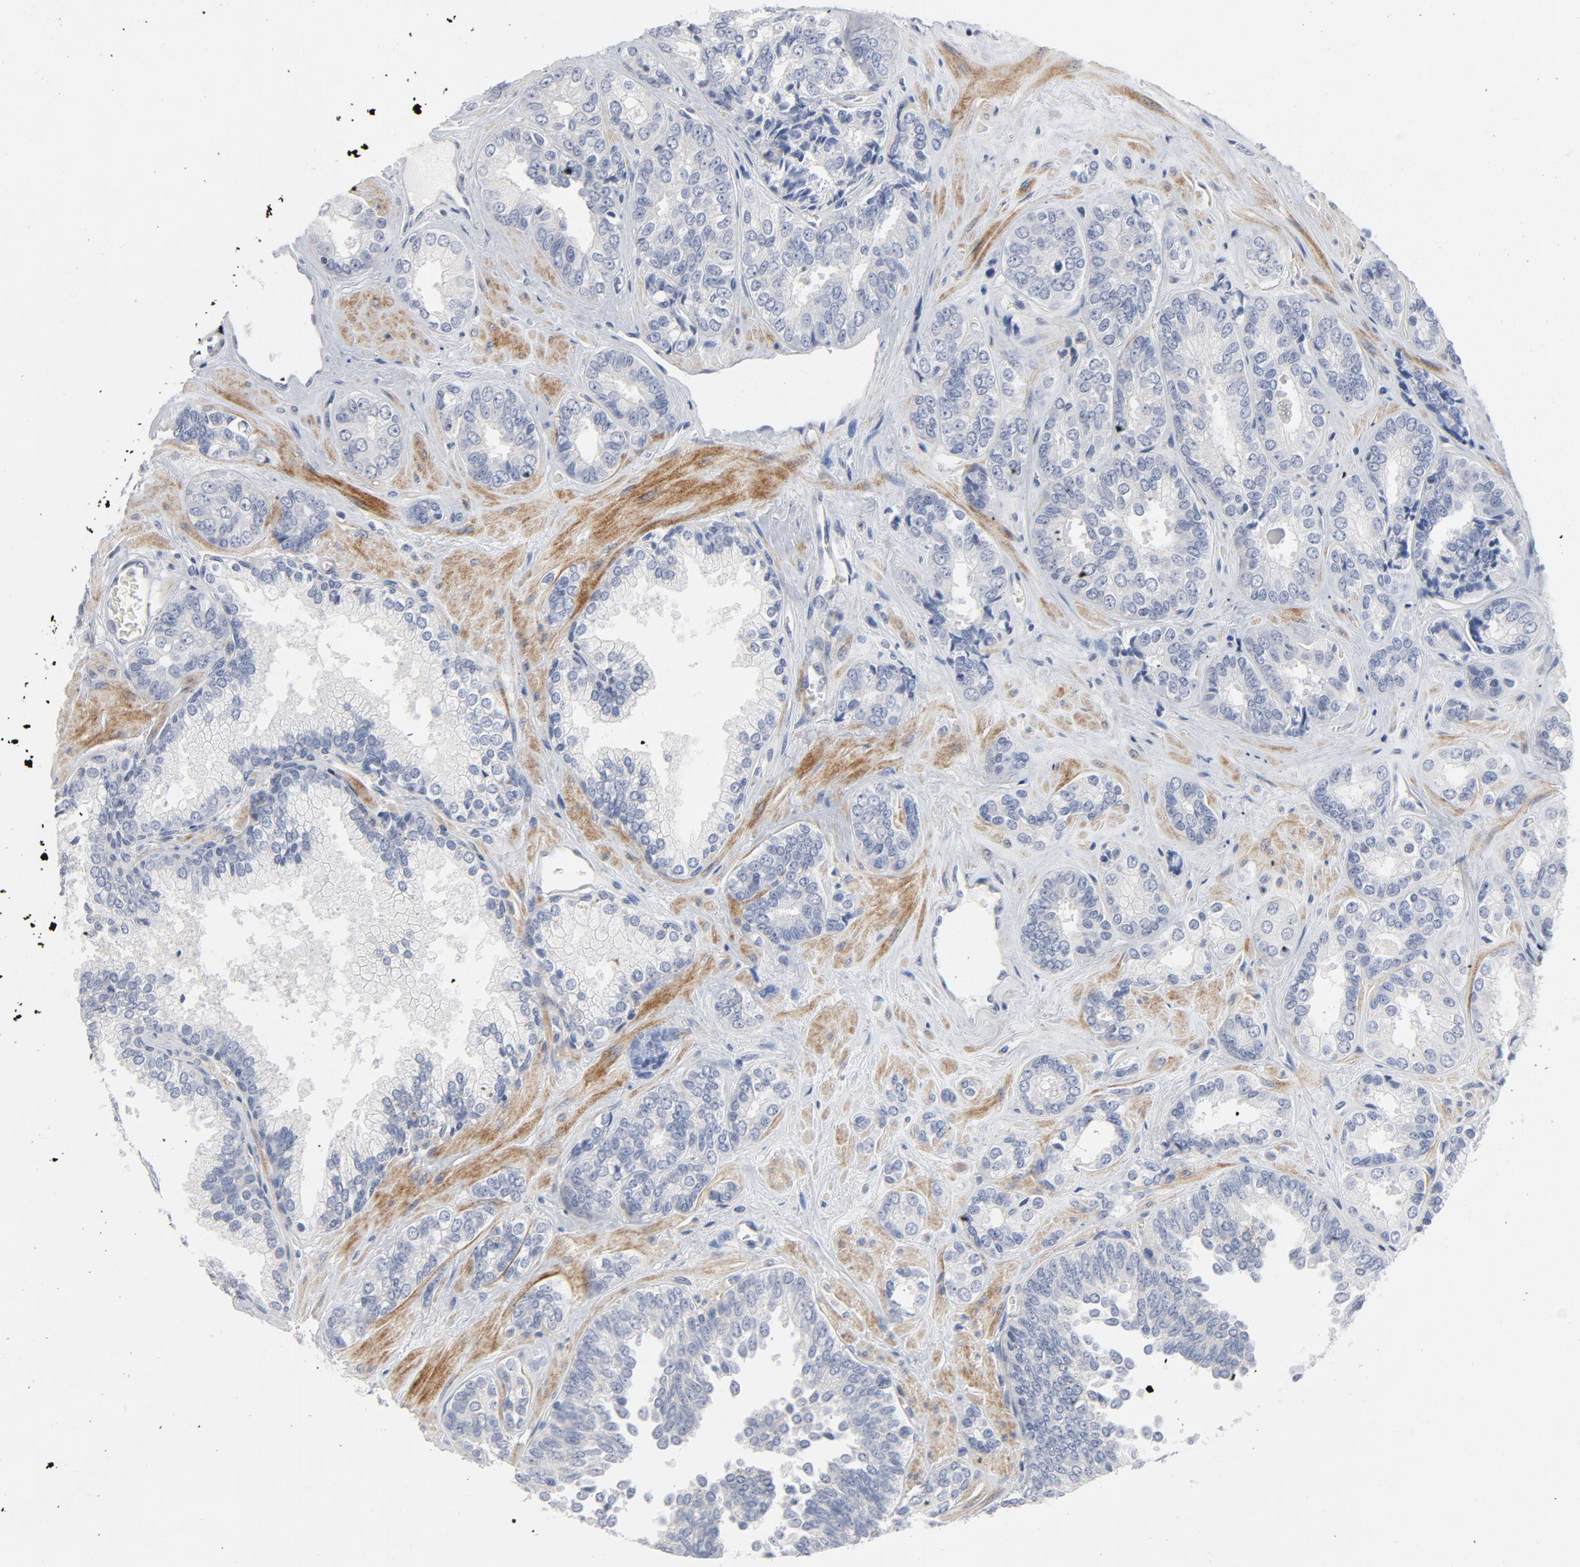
{"staining": {"intensity": "negative", "quantity": "none", "location": "none"}, "tissue": "prostate cancer", "cell_type": "Tumor cells", "image_type": "cancer", "snomed": [{"axis": "morphology", "description": "Adenocarcinoma, High grade"}, {"axis": "topography", "description": "Prostate"}], "caption": "The micrograph reveals no staining of tumor cells in prostate high-grade adenocarcinoma.", "gene": "ROCK1", "patient": {"sex": "male", "age": 67}}